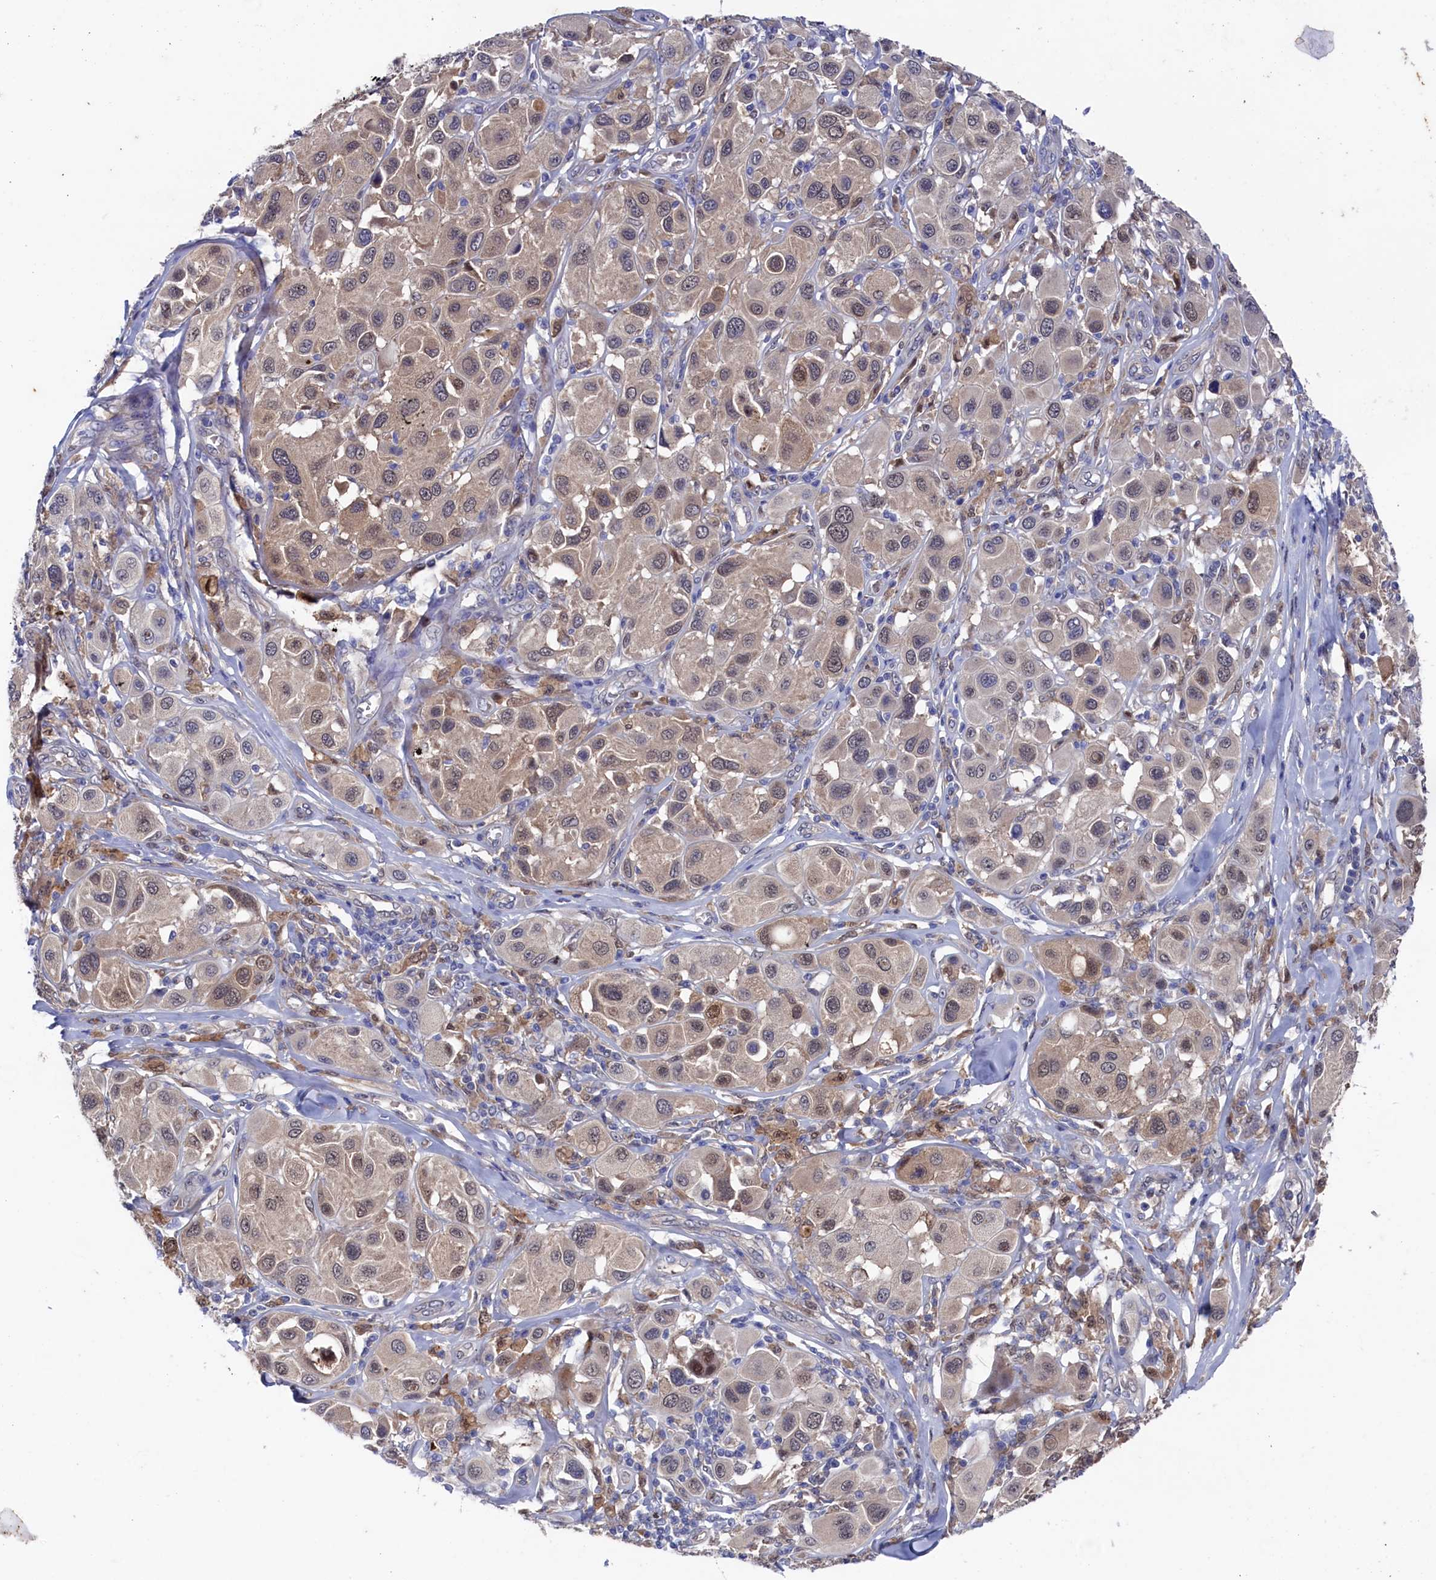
{"staining": {"intensity": "moderate", "quantity": "25%-75%", "location": "cytoplasmic/membranous,nuclear"}, "tissue": "melanoma", "cell_type": "Tumor cells", "image_type": "cancer", "snomed": [{"axis": "morphology", "description": "Malignant melanoma, Metastatic site"}, {"axis": "topography", "description": "Skin"}], "caption": "Protein staining exhibits moderate cytoplasmic/membranous and nuclear positivity in approximately 25%-75% of tumor cells in melanoma.", "gene": "RNH1", "patient": {"sex": "male", "age": 41}}